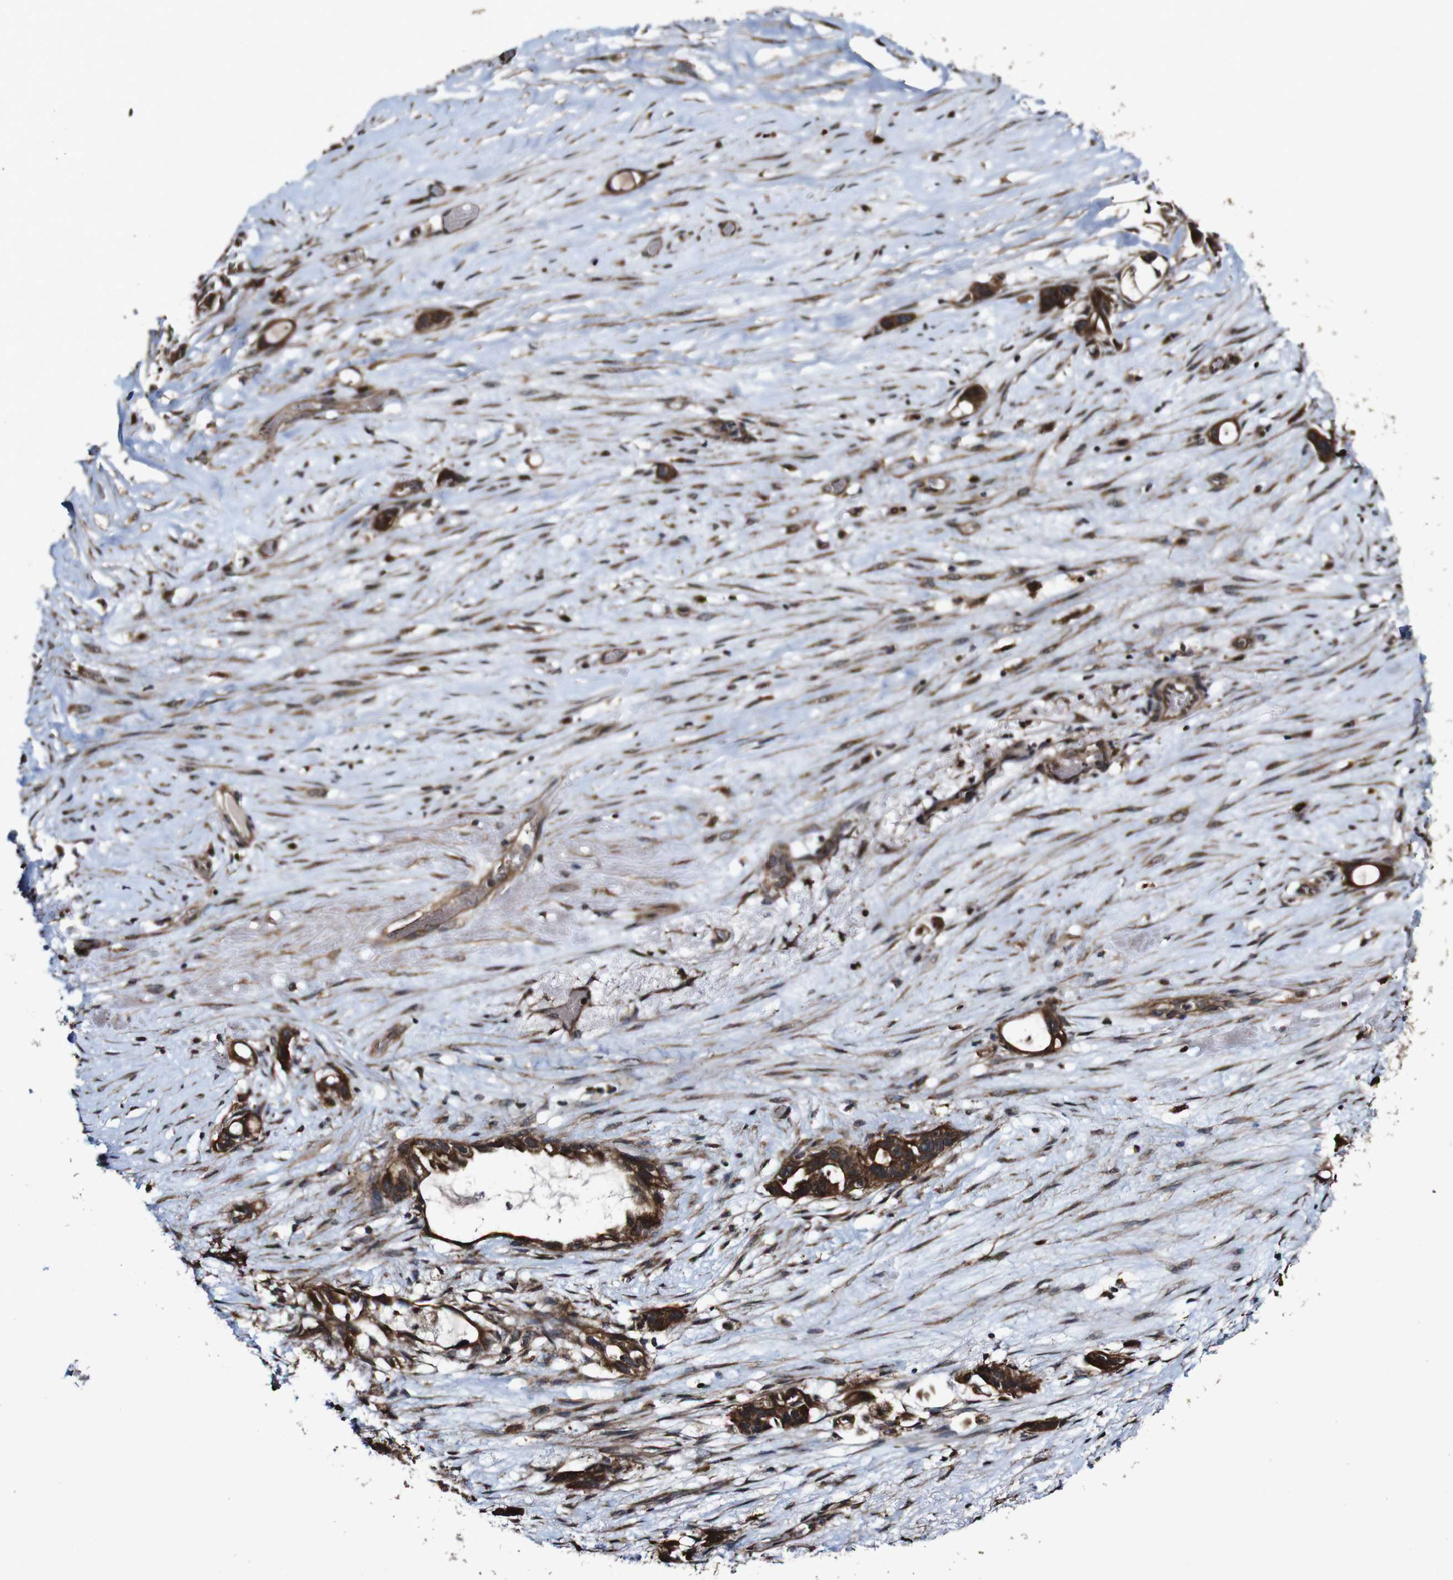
{"staining": {"intensity": "strong", "quantity": ">75%", "location": "cytoplasmic/membranous"}, "tissue": "liver cancer", "cell_type": "Tumor cells", "image_type": "cancer", "snomed": [{"axis": "morphology", "description": "Cholangiocarcinoma"}, {"axis": "topography", "description": "Liver"}], "caption": "A brown stain highlights strong cytoplasmic/membranous expression of a protein in liver cholangiocarcinoma tumor cells.", "gene": "BTN3A3", "patient": {"sex": "female", "age": 65}}